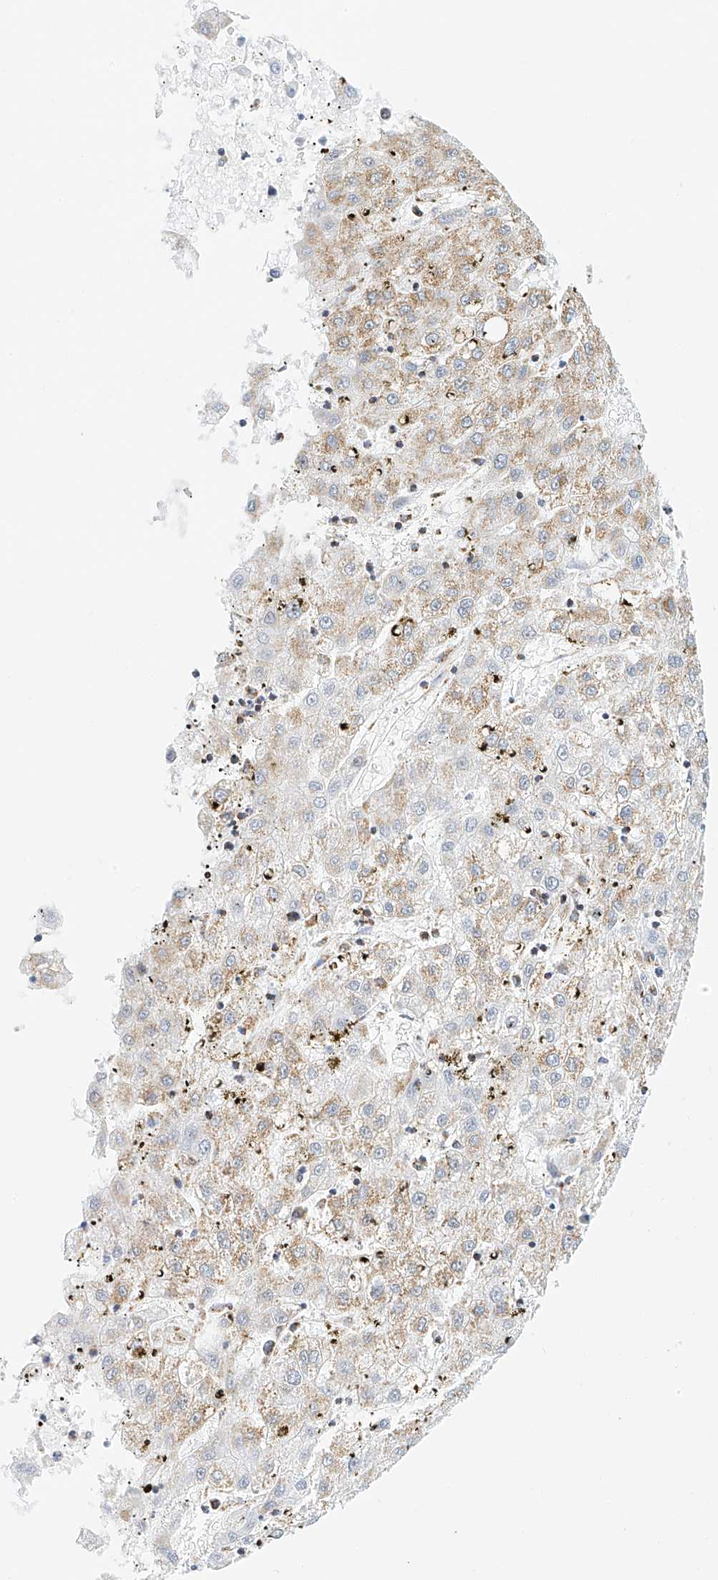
{"staining": {"intensity": "weak", "quantity": "25%-75%", "location": "cytoplasmic/membranous"}, "tissue": "liver cancer", "cell_type": "Tumor cells", "image_type": "cancer", "snomed": [{"axis": "morphology", "description": "Carcinoma, Hepatocellular, NOS"}, {"axis": "topography", "description": "Liver"}], "caption": "A high-resolution photomicrograph shows immunohistochemistry (IHC) staining of liver cancer, which reveals weak cytoplasmic/membranous staining in about 25%-75% of tumor cells. The protein is shown in brown color, while the nuclei are stained blue.", "gene": "NALCN", "patient": {"sex": "male", "age": 72}}